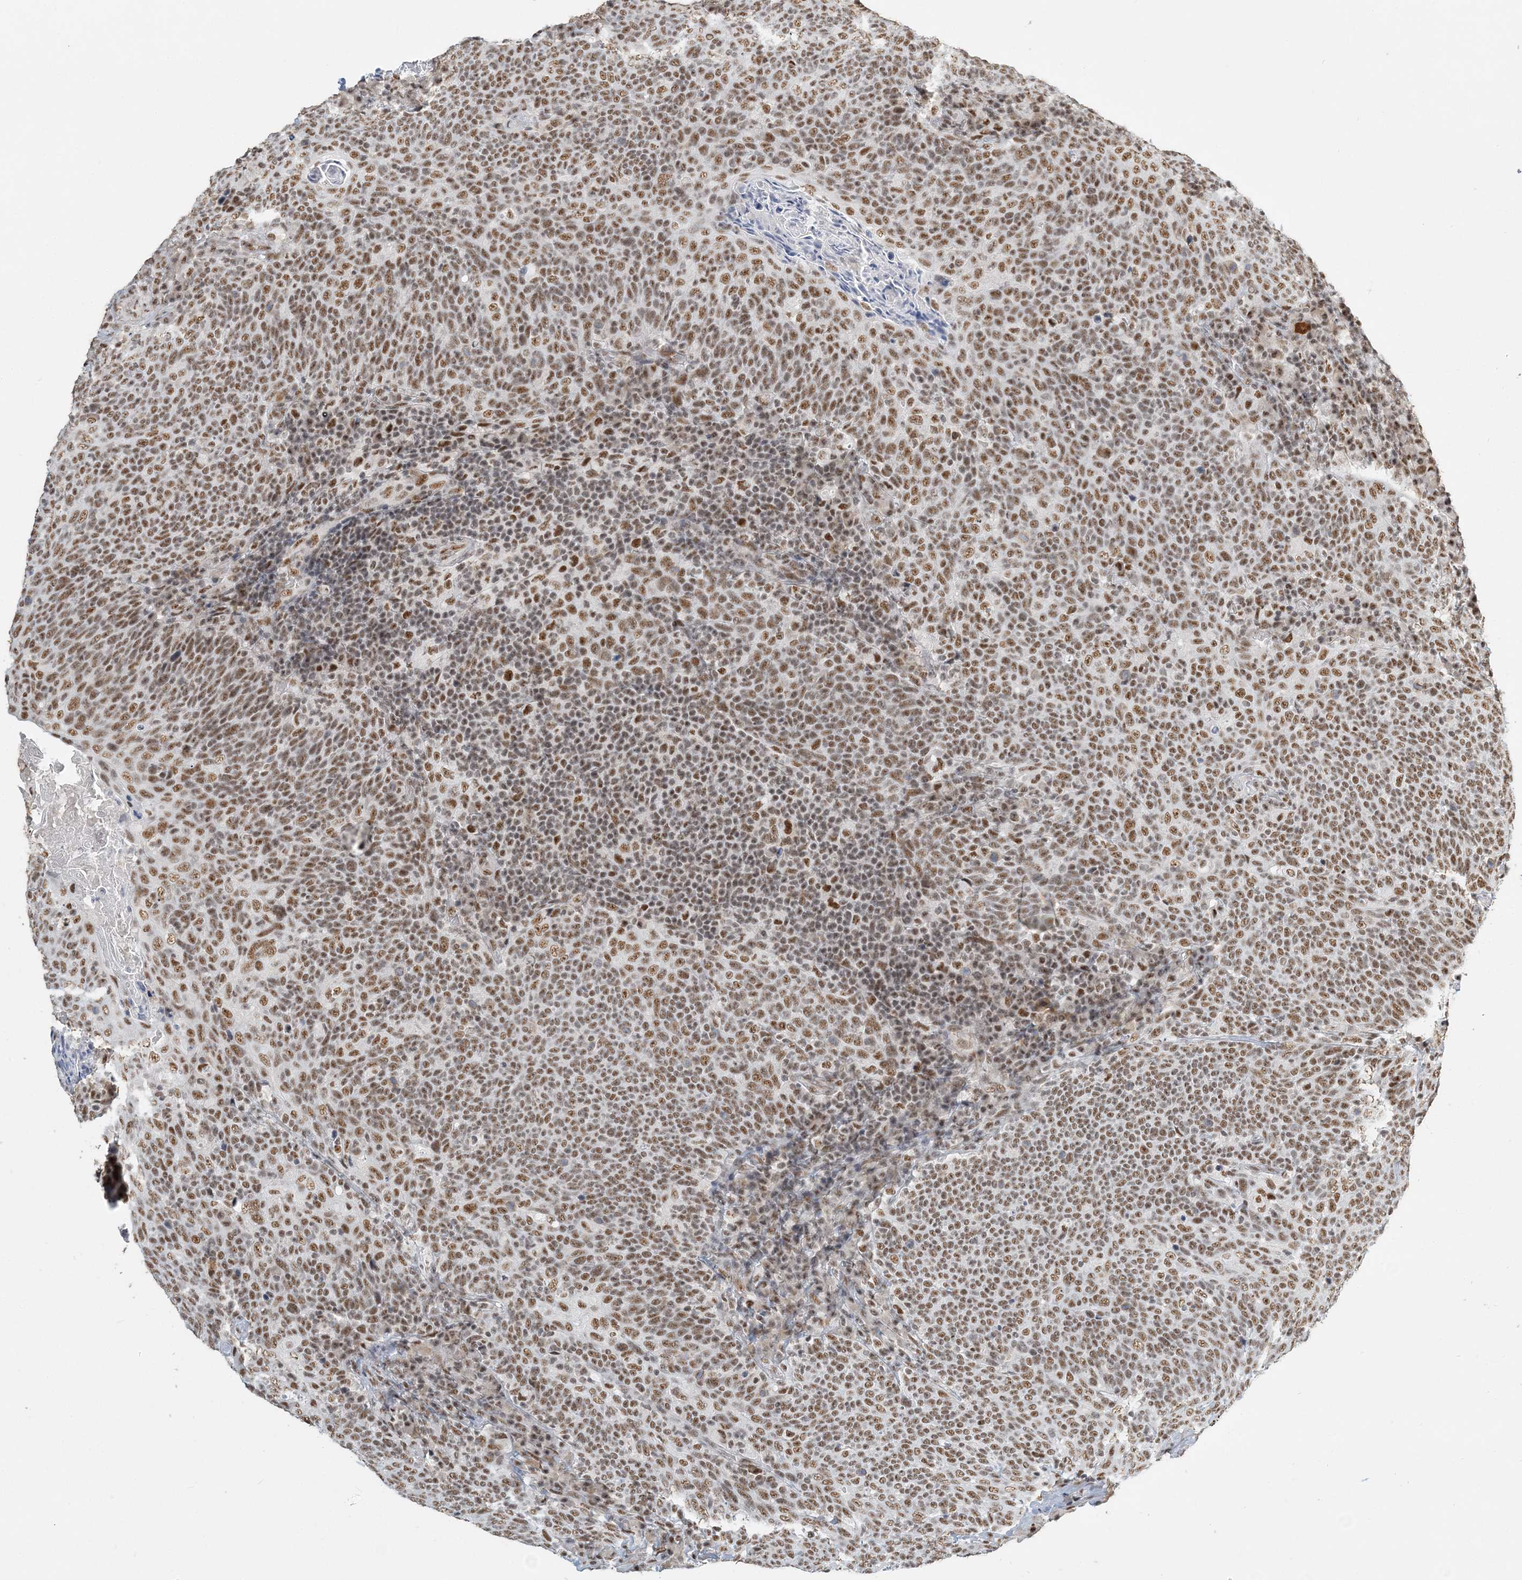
{"staining": {"intensity": "moderate", "quantity": ">75%", "location": "nuclear"}, "tissue": "head and neck cancer", "cell_type": "Tumor cells", "image_type": "cancer", "snomed": [{"axis": "morphology", "description": "Squamous cell carcinoma, NOS"}, {"axis": "morphology", "description": "Squamous cell carcinoma, metastatic, NOS"}, {"axis": "topography", "description": "Lymph node"}, {"axis": "topography", "description": "Head-Neck"}], "caption": "Immunohistochemistry photomicrograph of head and neck cancer stained for a protein (brown), which exhibits medium levels of moderate nuclear staining in approximately >75% of tumor cells.", "gene": "PLRG1", "patient": {"sex": "male", "age": 62}}